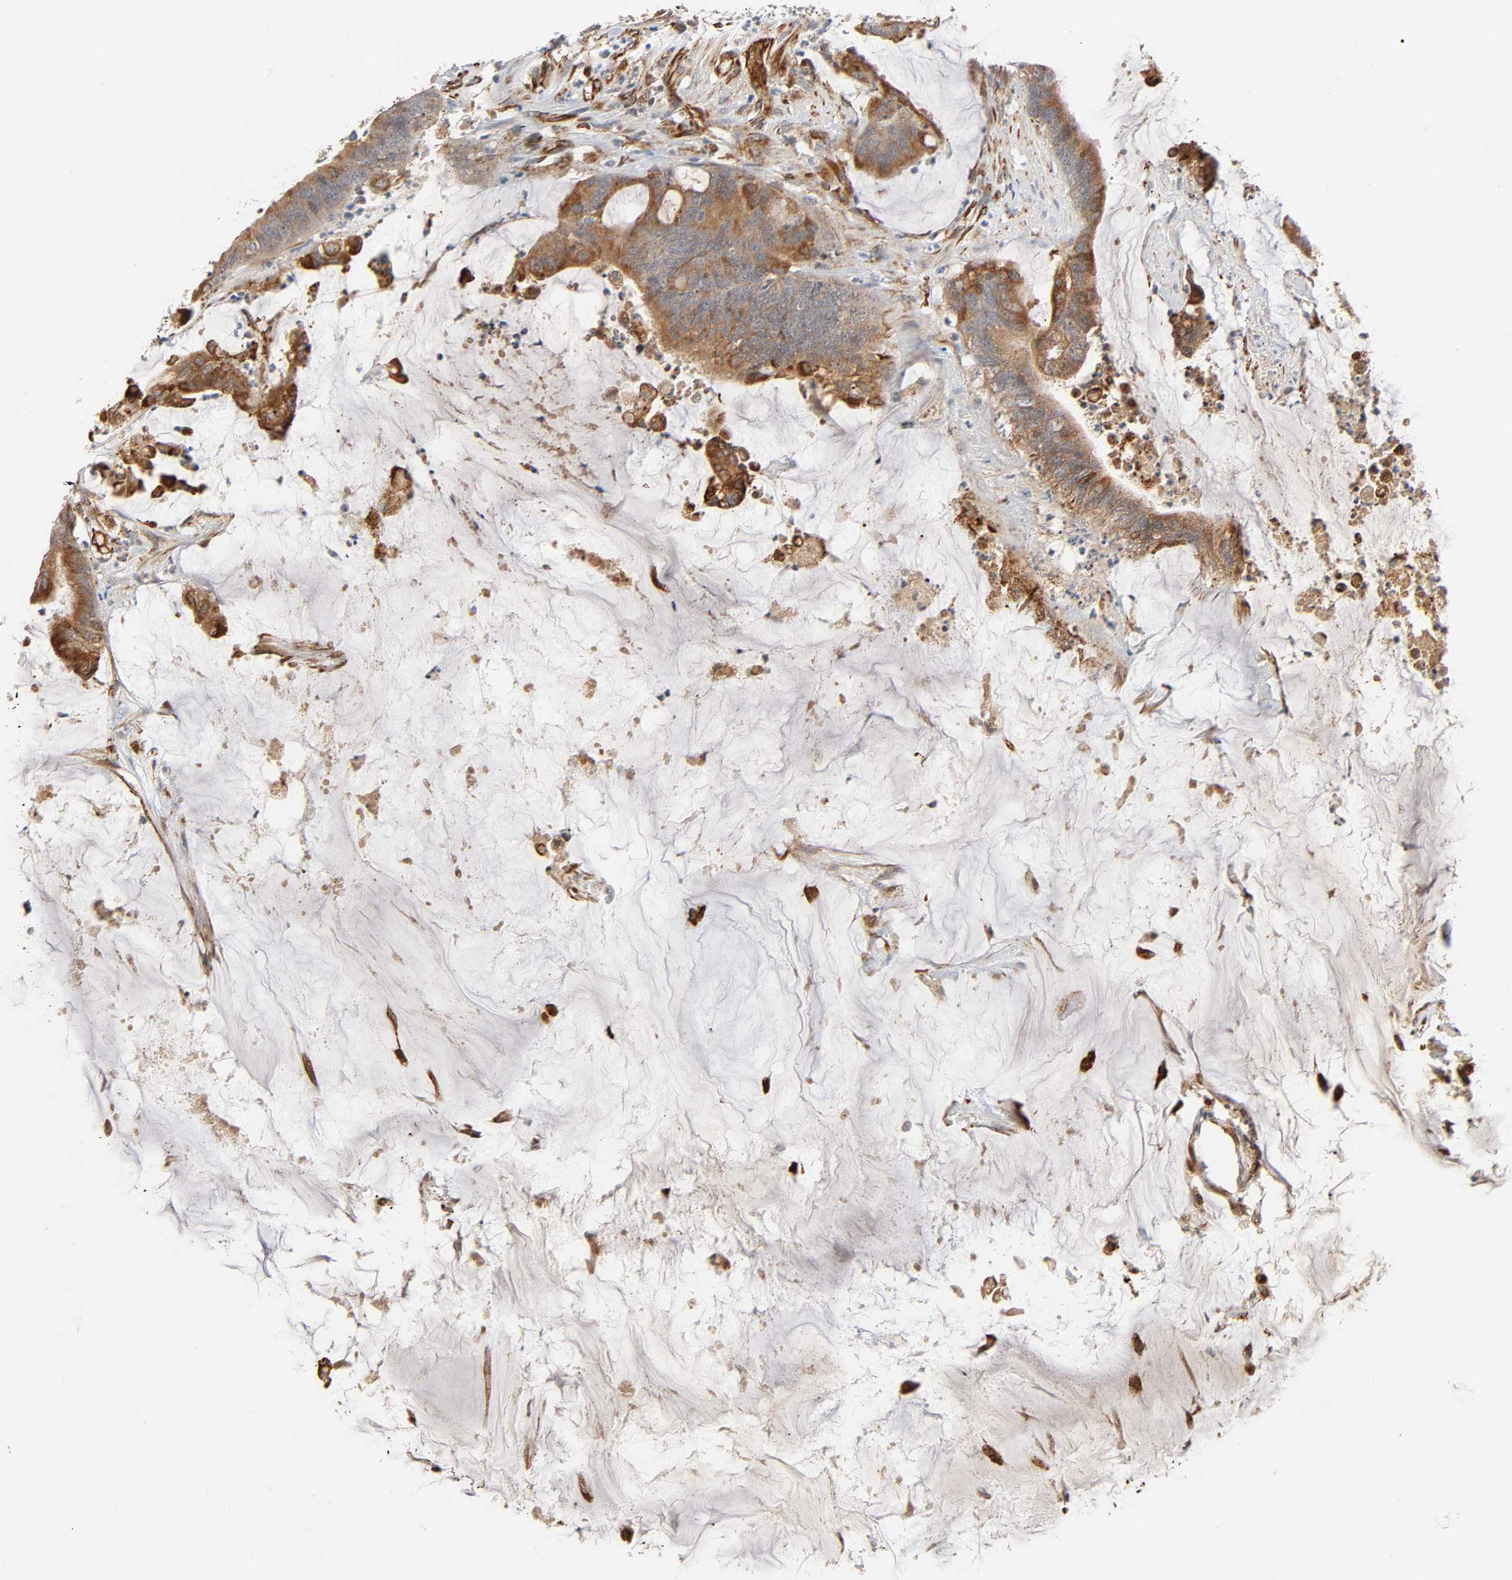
{"staining": {"intensity": "moderate", "quantity": ">75%", "location": "cytoplasmic/membranous"}, "tissue": "colorectal cancer", "cell_type": "Tumor cells", "image_type": "cancer", "snomed": [{"axis": "morphology", "description": "Adenocarcinoma, NOS"}, {"axis": "topography", "description": "Rectum"}], "caption": "Tumor cells reveal medium levels of moderate cytoplasmic/membranous expression in about >75% of cells in adenocarcinoma (colorectal).", "gene": "REEP6", "patient": {"sex": "female", "age": 66}}